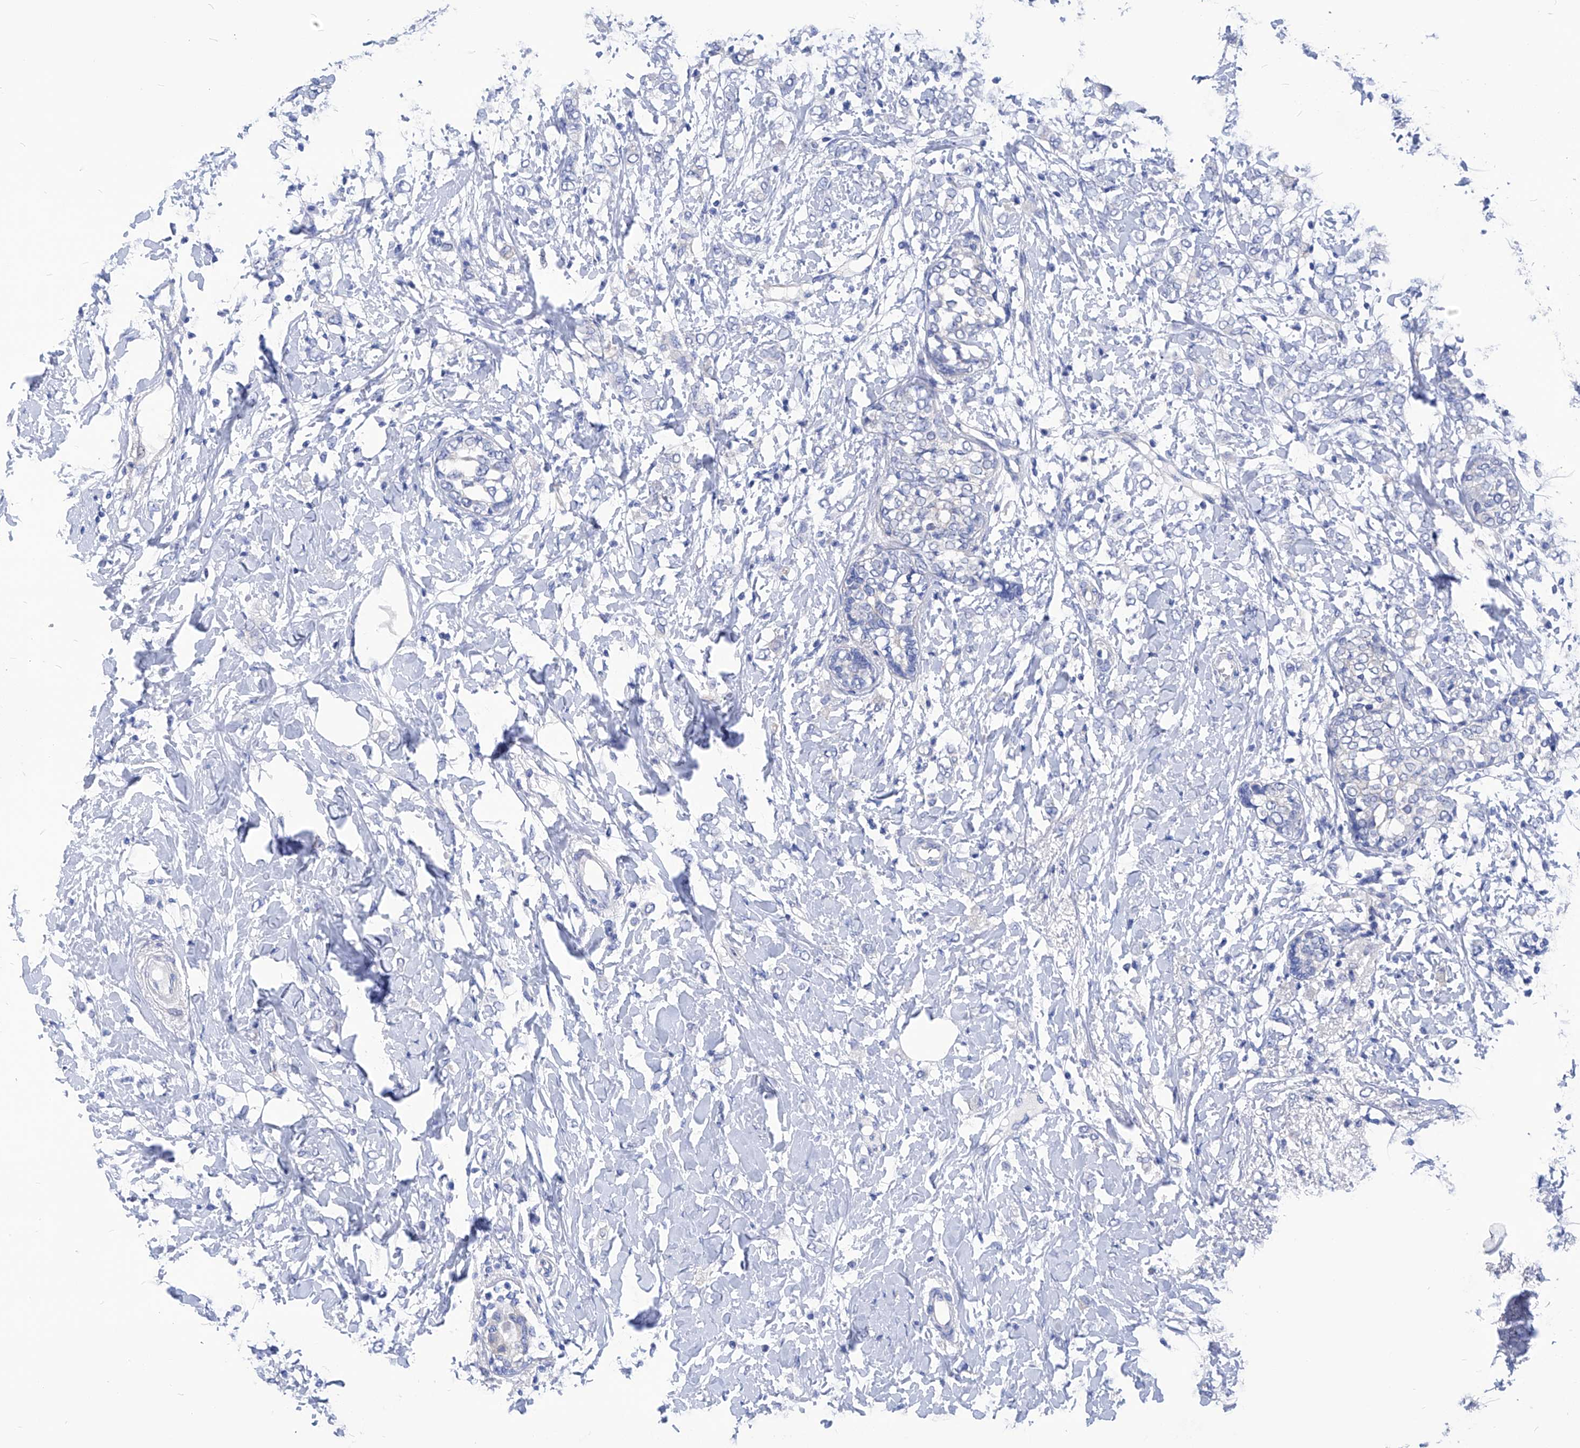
{"staining": {"intensity": "negative", "quantity": "none", "location": "none"}, "tissue": "breast cancer", "cell_type": "Tumor cells", "image_type": "cancer", "snomed": [{"axis": "morphology", "description": "Normal tissue, NOS"}, {"axis": "morphology", "description": "Lobular carcinoma"}, {"axis": "topography", "description": "Breast"}], "caption": "Tumor cells show no significant protein expression in breast cancer.", "gene": "XPNPEP1", "patient": {"sex": "female", "age": 47}}